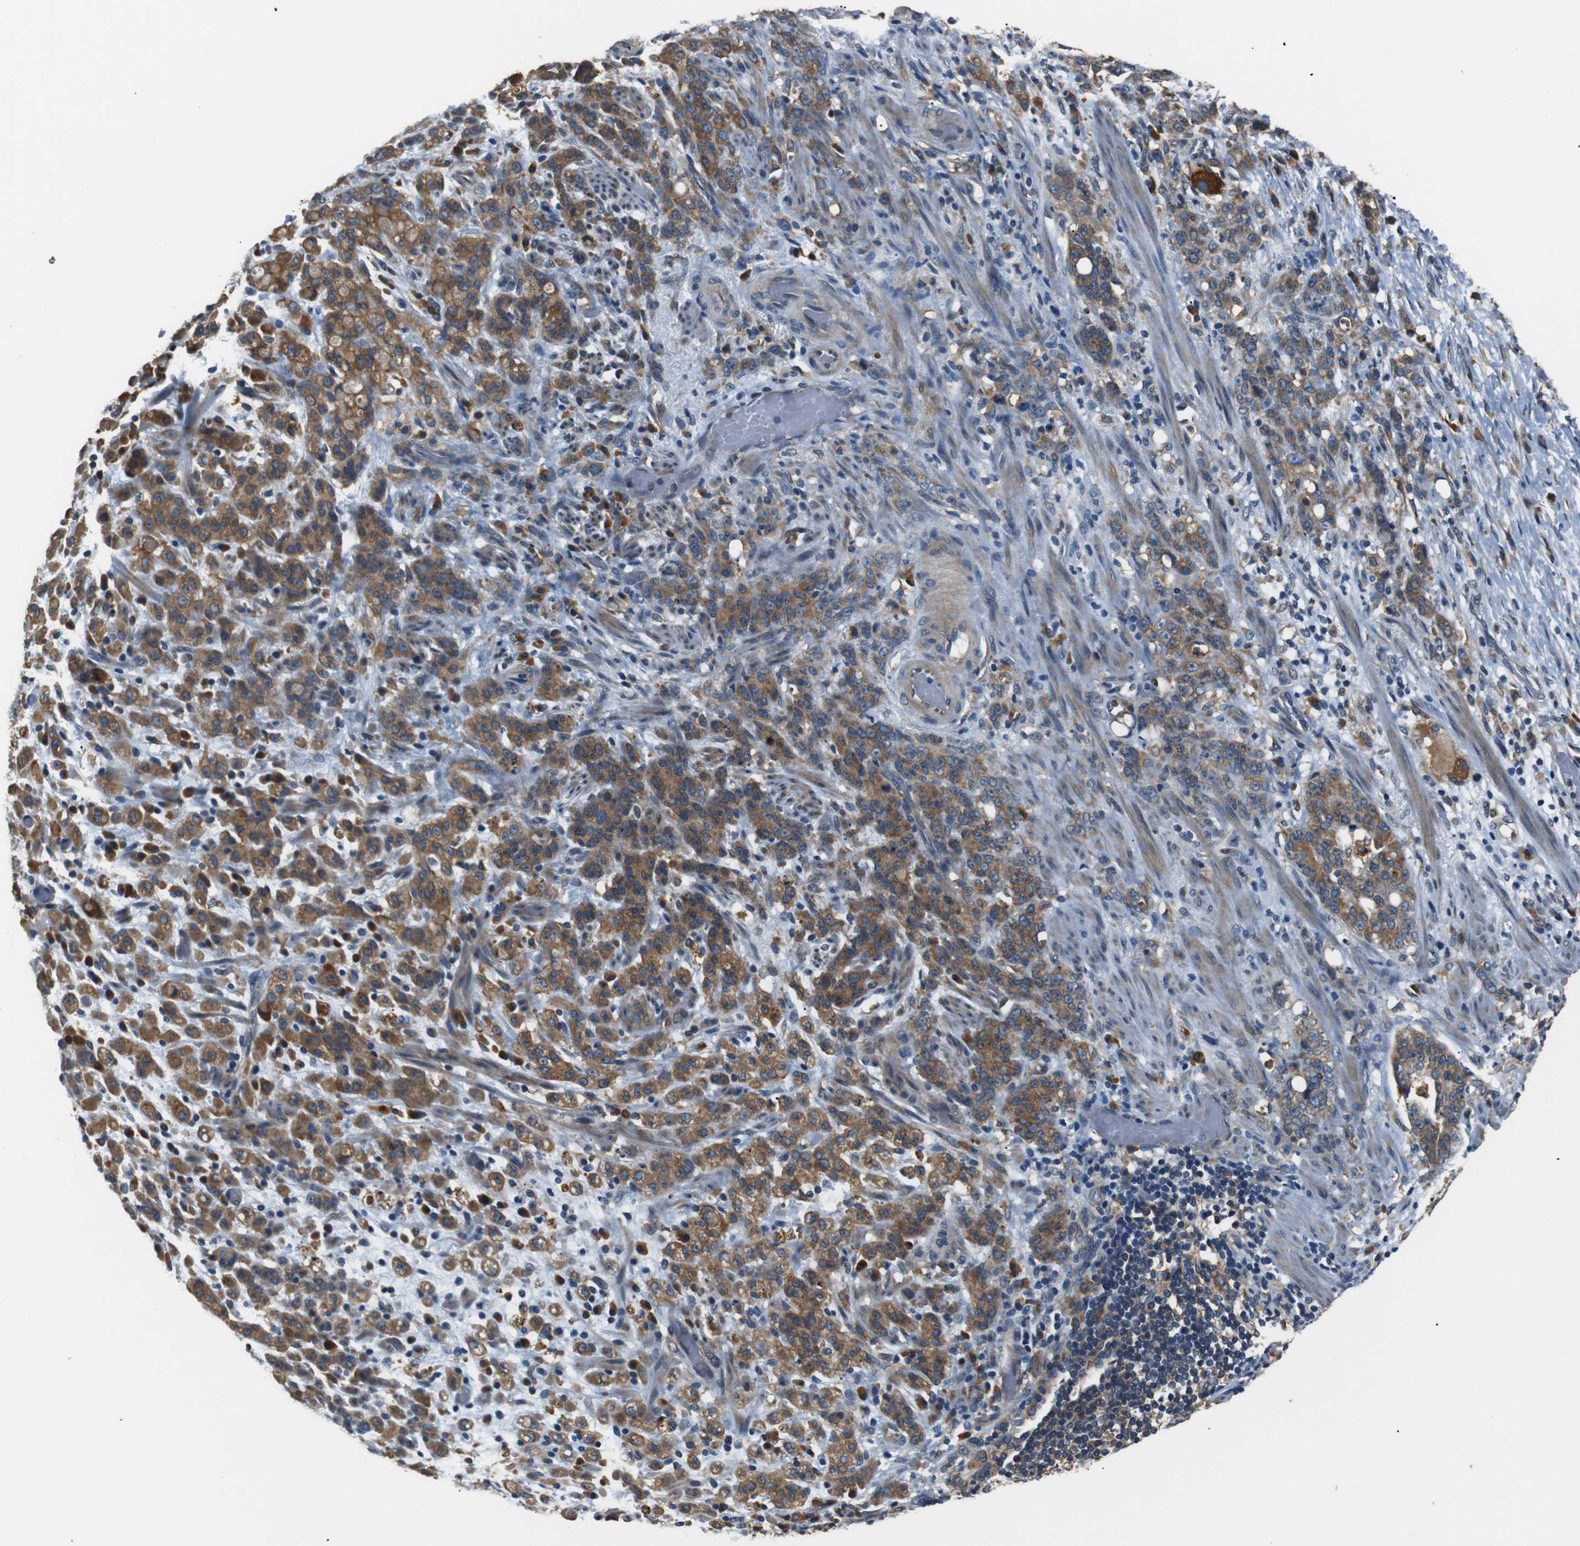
{"staining": {"intensity": "moderate", "quantity": ">75%", "location": "cytoplasmic/membranous"}, "tissue": "stomach cancer", "cell_type": "Tumor cells", "image_type": "cancer", "snomed": [{"axis": "morphology", "description": "Adenocarcinoma, NOS"}, {"axis": "topography", "description": "Stomach, lower"}], "caption": "Protein staining of adenocarcinoma (stomach) tissue displays moderate cytoplasmic/membranous expression in approximately >75% of tumor cells.", "gene": "TMED2", "patient": {"sex": "male", "age": 88}}